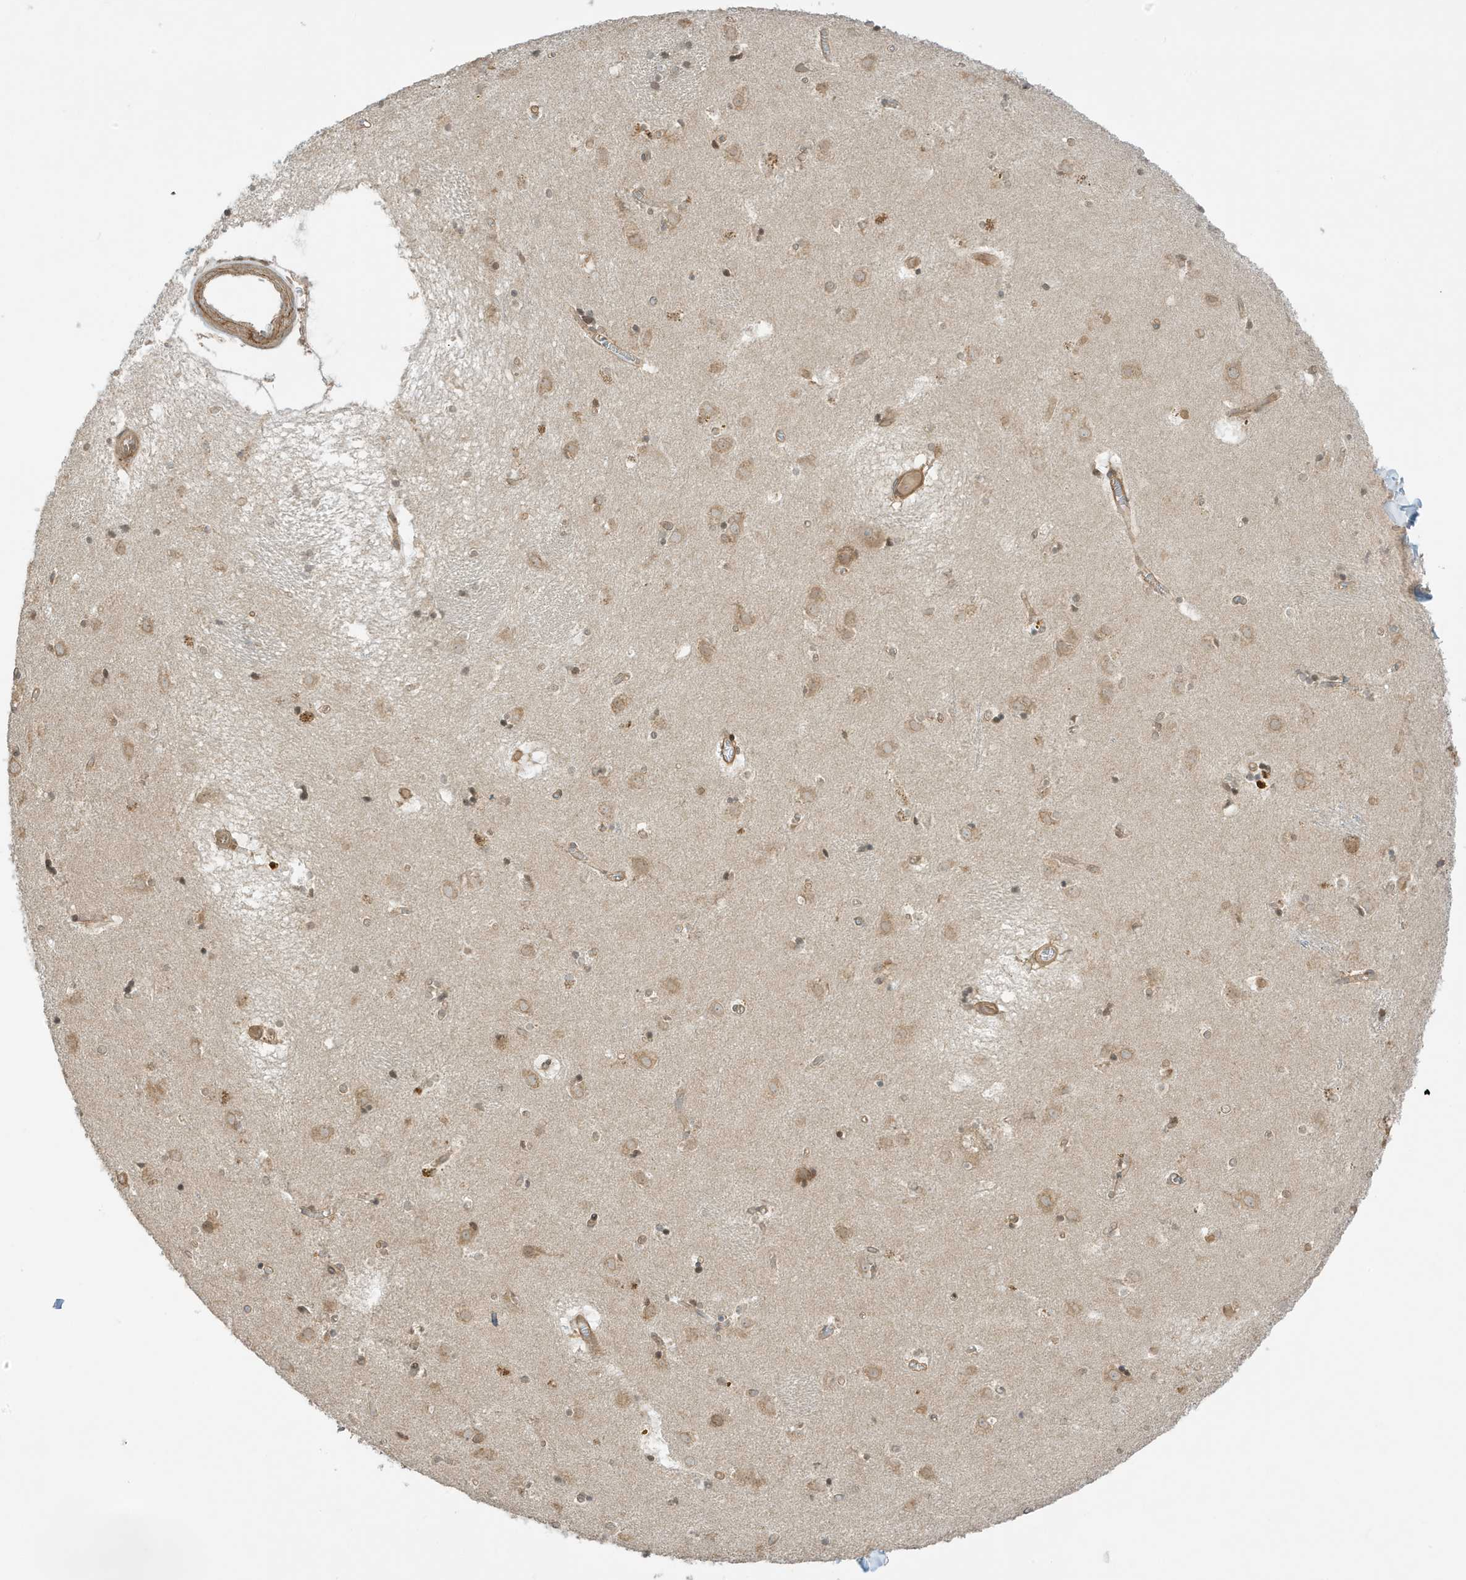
{"staining": {"intensity": "moderate", "quantity": "<25%", "location": "cytoplasmic/membranous,nuclear"}, "tissue": "caudate", "cell_type": "Glial cells", "image_type": "normal", "snomed": [{"axis": "morphology", "description": "Normal tissue, NOS"}, {"axis": "topography", "description": "Lateral ventricle wall"}], "caption": "Caudate was stained to show a protein in brown. There is low levels of moderate cytoplasmic/membranous,nuclear positivity in about <25% of glial cells. The staining was performed using DAB, with brown indicating positive protein expression. Nuclei are stained blue with hematoxylin.", "gene": "SCARF2", "patient": {"sex": "male", "age": 70}}